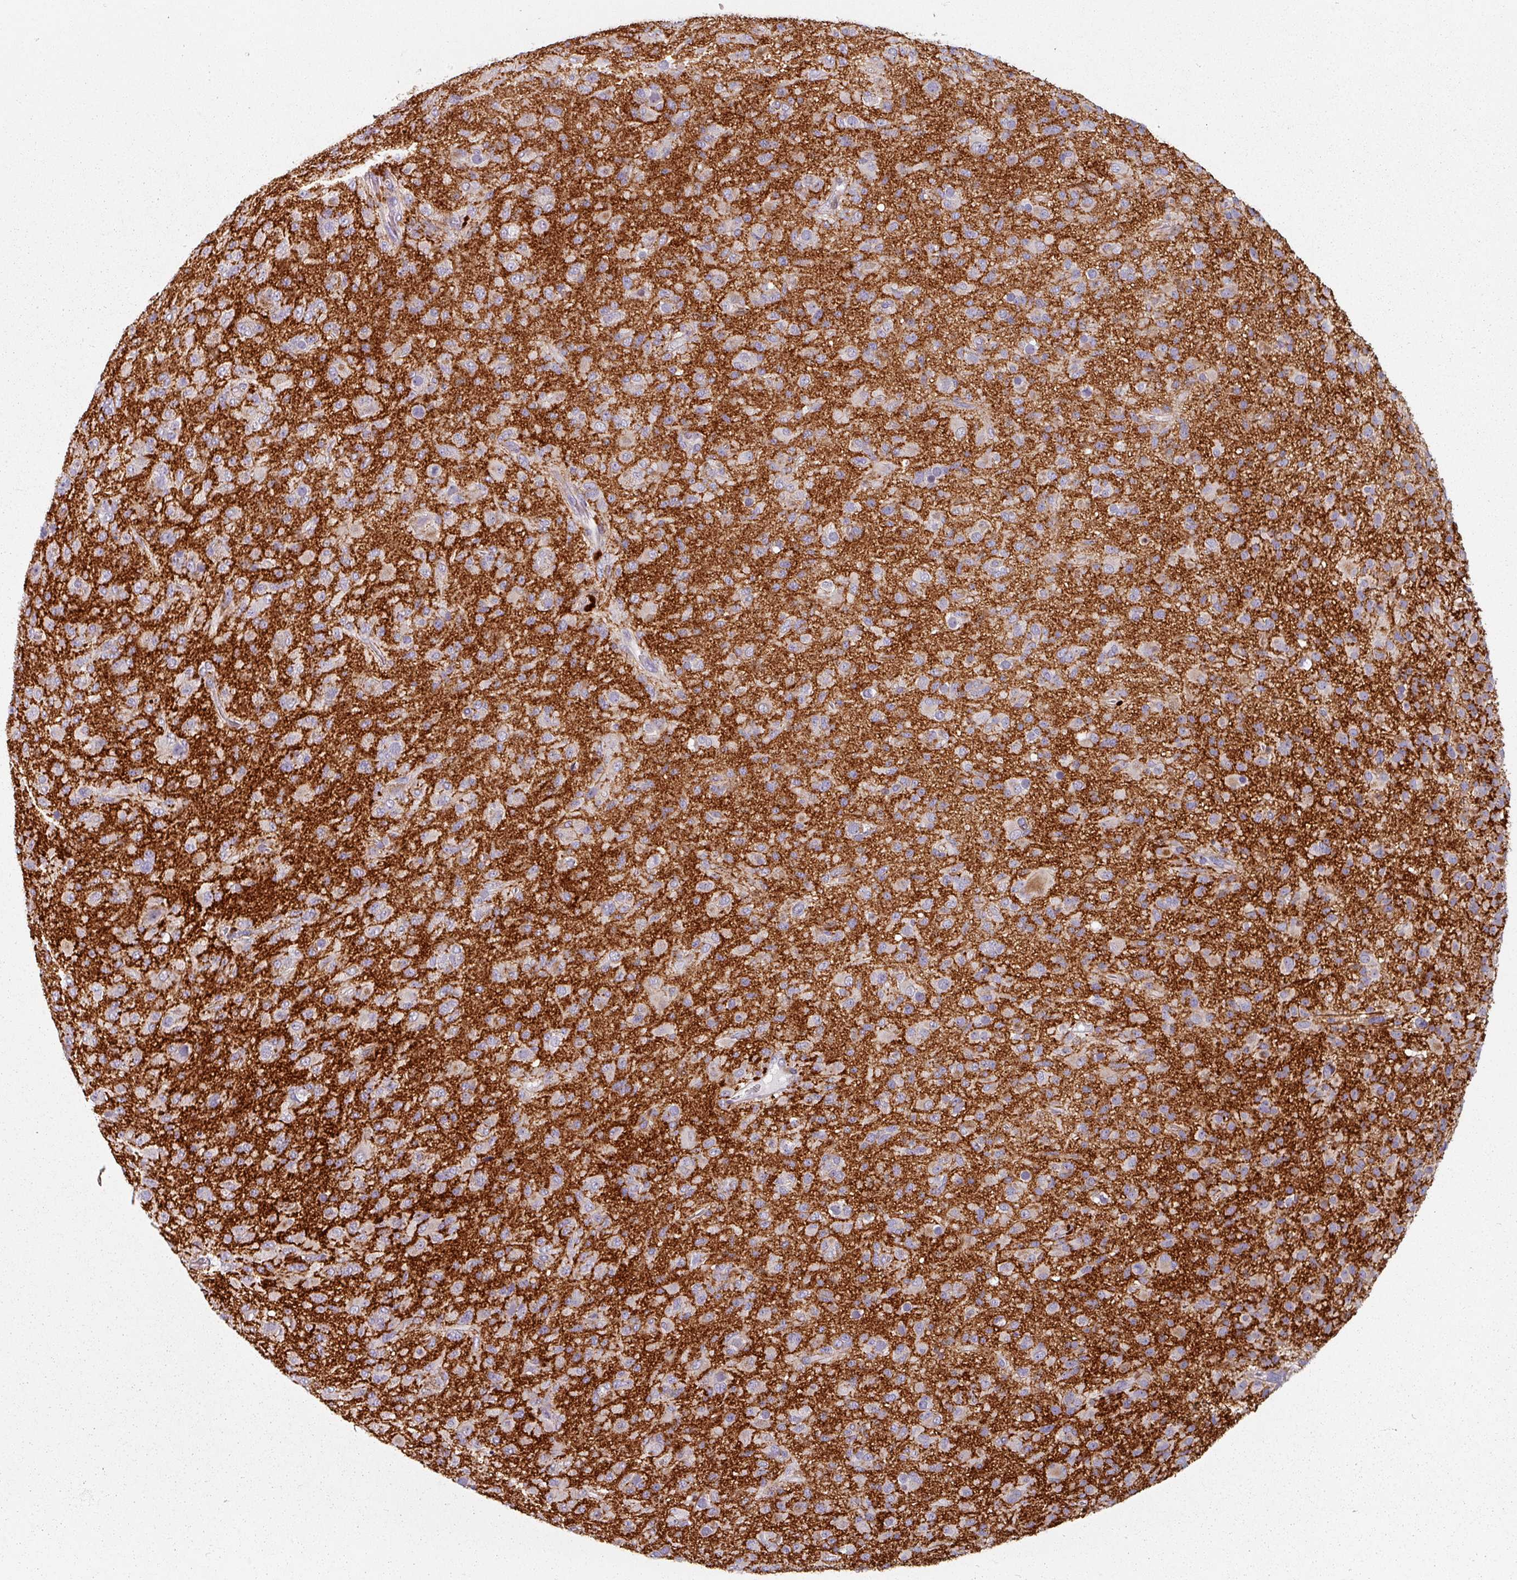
{"staining": {"intensity": "negative", "quantity": "none", "location": "none"}, "tissue": "glioma", "cell_type": "Tumor cells", "image_type": "cancer", "snomed": [{"axis": "morphology", "description": "Glioma, malignant, Low grade"}, {"axis": "topography", "description": "Brain"}], "caption": "High magnification brightfield microscopy of malignant glioma (low-grade) stained with DAB (brown) and counterstained with hematoxylin (blue): tumor cells show no significant positivity. (Stains: DAB immunohistochemistry (IHC) with hematoxylin counter stain, Microscopy: brightfield microscopy at high magnification).", "gene": "CYB5RL", "patient": {"sex": "male", "age": 65}}